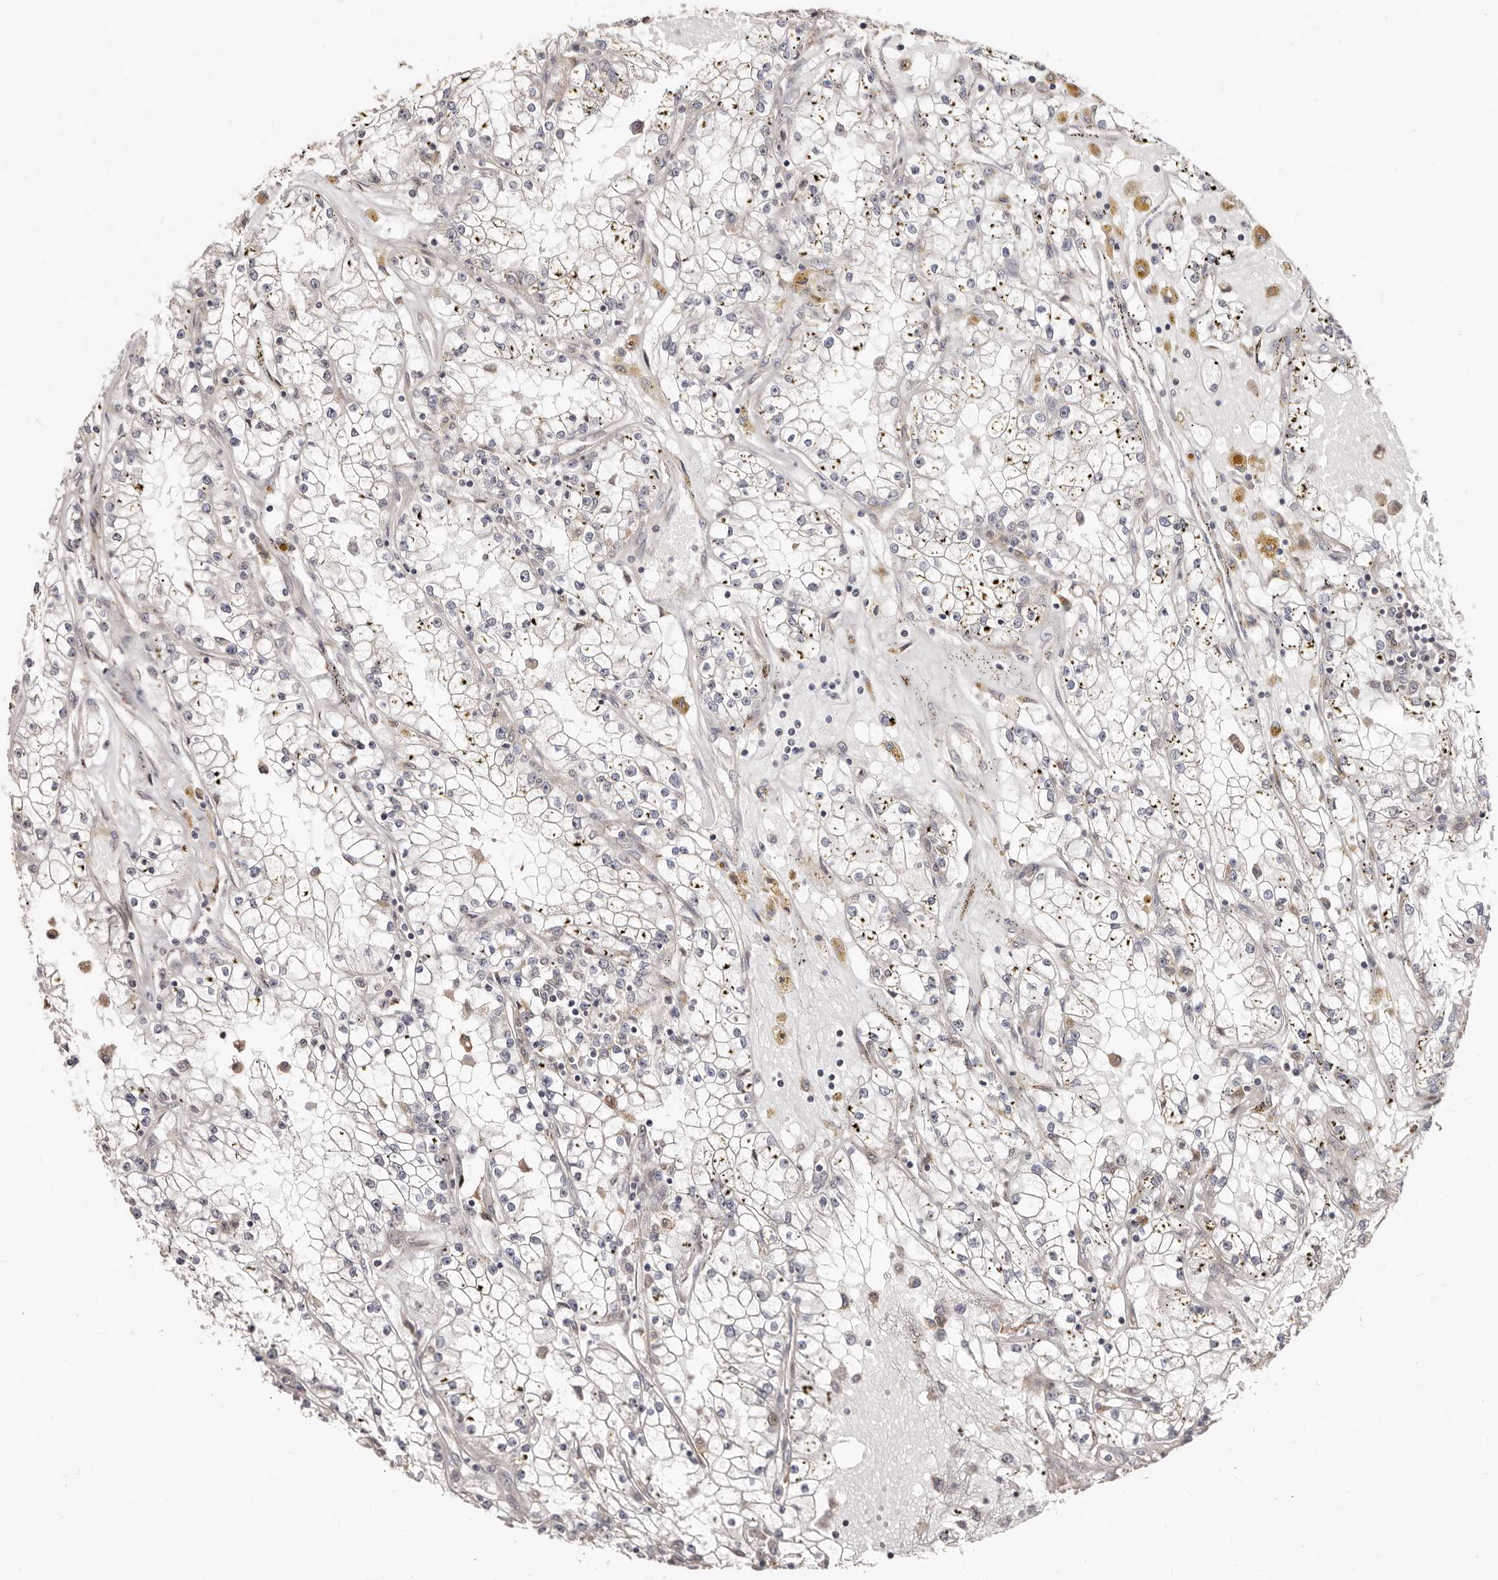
{"staining": {"intensity": "negative", "quantity": "none", "location": "none"}, "tissue": "renal cancer", "cell_type": "Tumor cells", "image_type": "cancer", "snomed": [{"axis": "morphology", "description": "Adenocarcinoma, NOS"}, {"axis": "topography", "description": "Kidney"}], "caption": "Tumor cells show no significant expression in renal cancer. (Brightfield microscopy of DAB (3,3'-diaminobenzidine) immunohistochemistry (IHC) at high magnification).", "gene": "APOL6", "patient": {"sex": "male", "age": 56}}